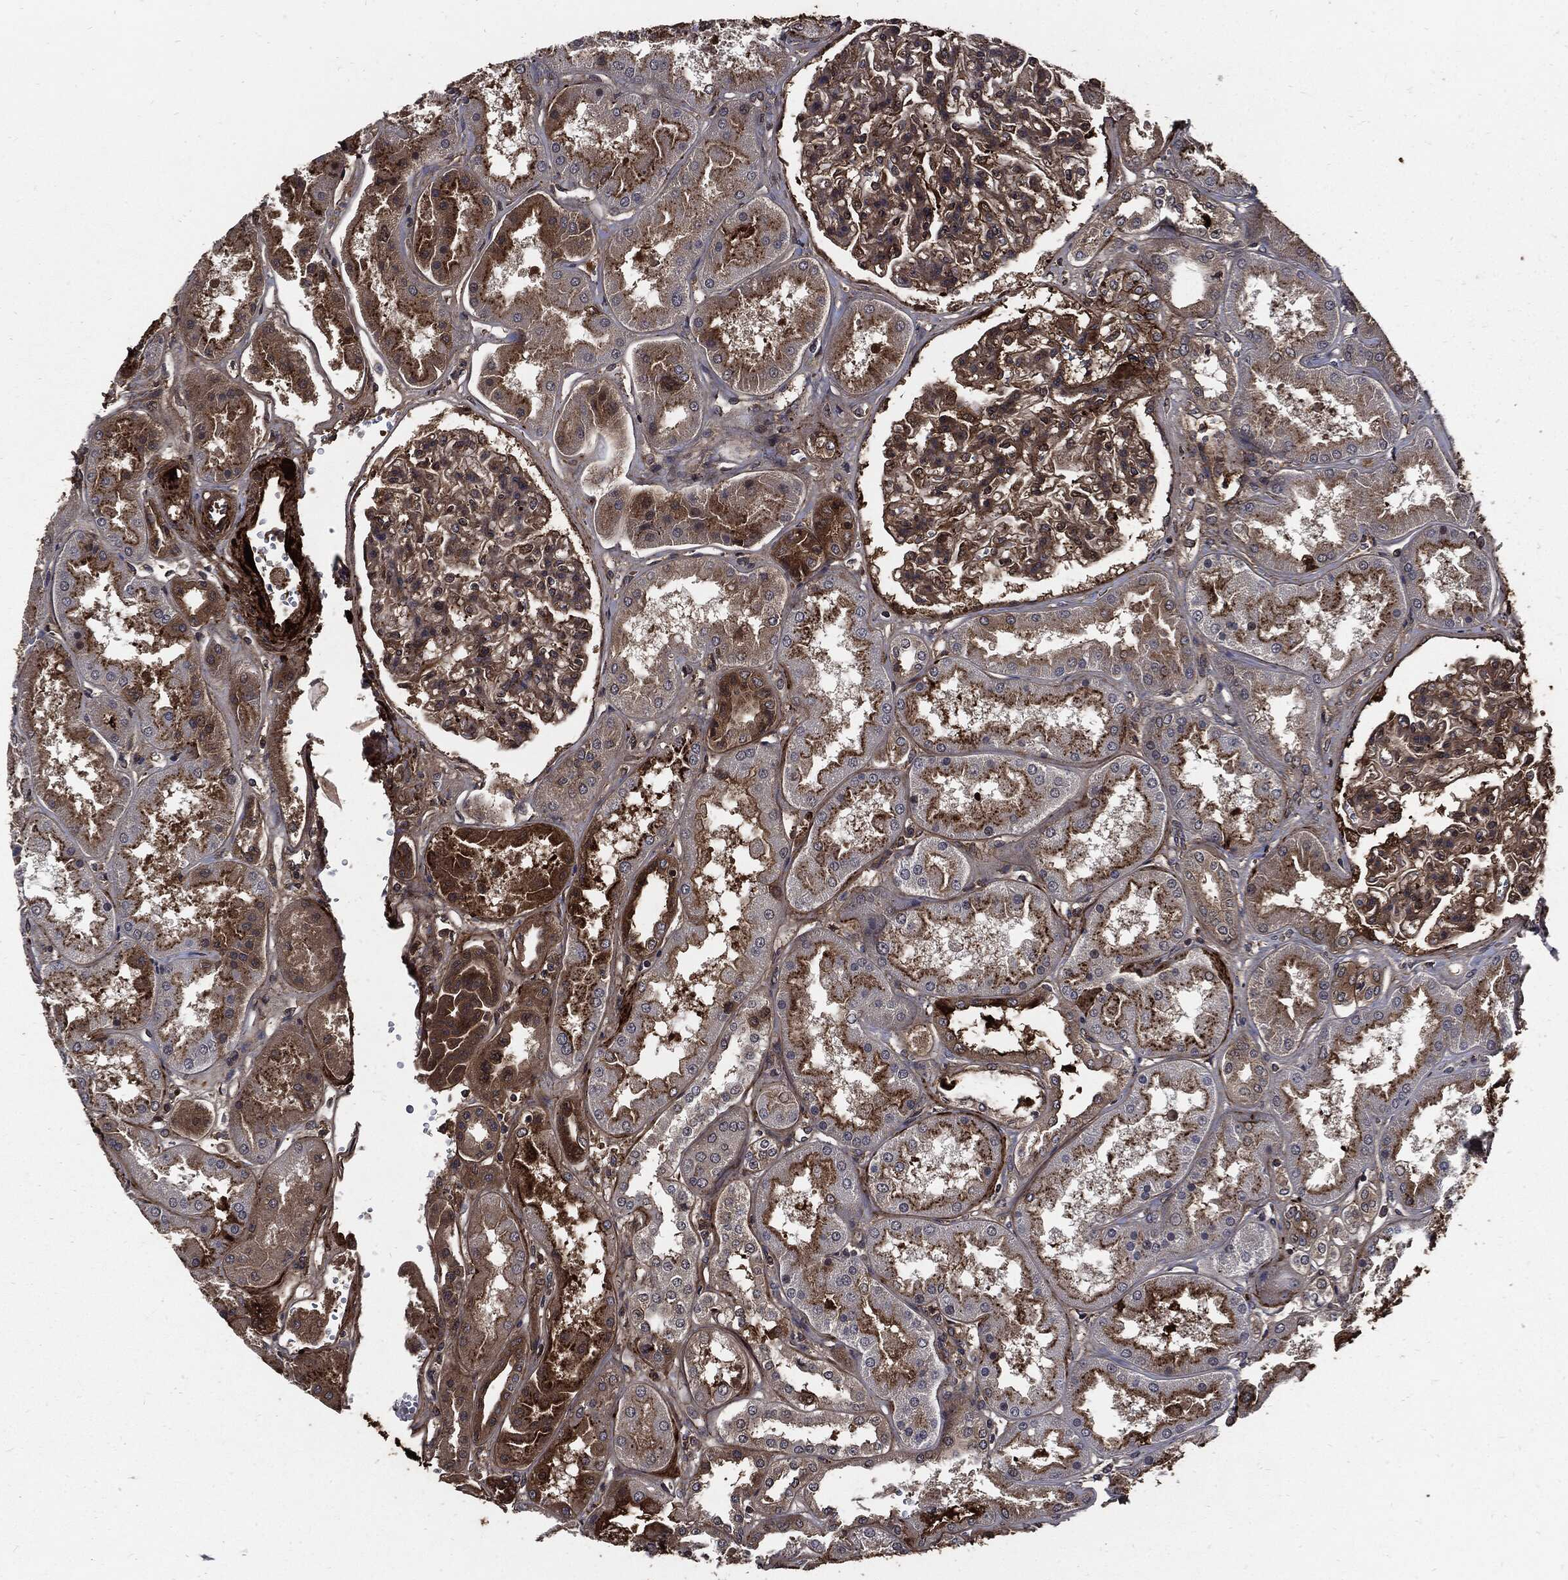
{"staining": {"intensity": "moderate", "quantity": "25%-75%", "location": "cytoplasmic/membranous"}, "tissue": "kidney", "cell_type": "Cells in glomeruli", "image_type": "normal", "snomed": [{"axis": "morphology", "description": "Normal tissue, NOS"}, {"axis": "topography", "description": "Kidney"}], "caption": "A high-resolution image shows immunohistochemistry (IHC) staining of unremarkable kidney, which displays moderate cytoplasmic/membranous positivity in approximately 25%-75% of cells in glomeruli. (brown staining indicates protein expression, while blue staining denotes nuclei).", "gene": "CLU", "patient": {"sex": "female", "age": 56}}